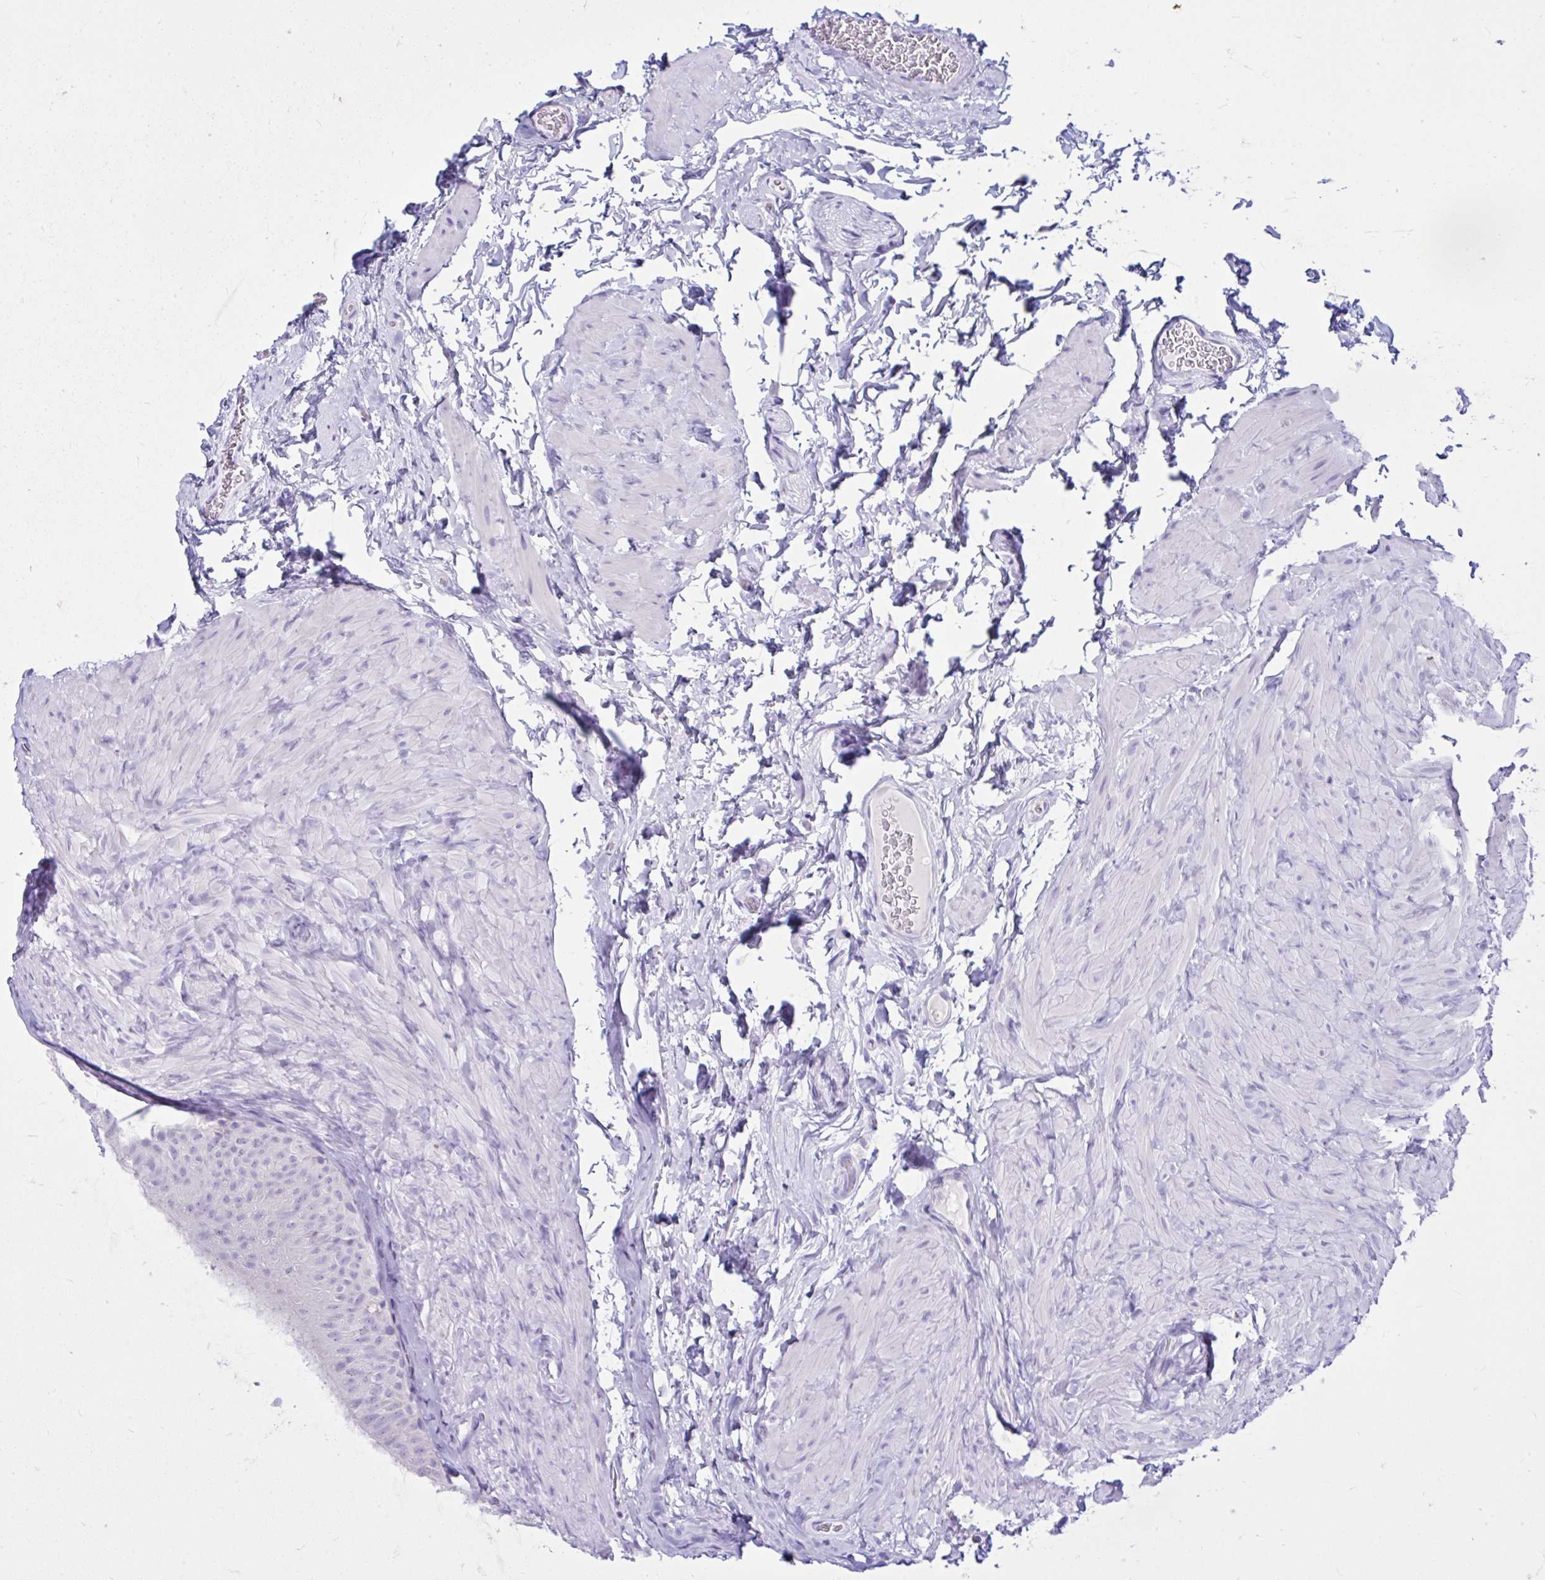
{"staining": {"intensity": "negative", "quantity": "none", "location": "none"}, "tissue": "epididymis", "cell_type": "Glandular cells", "image_type": "normal", "snomed": [{"axis": "morphology", "description": "Normal tissue, NOS"}, {"axis": "topography", "description": "Epididymis, spermatic cord, NOS"}, {"axis": "topography", "description": "Epididymis"}], "caption": "The immunohistochemistry image has no significant expression in glandular cells of epididymis.", "gene": "CYP19A1", "patient": {"sex": "male", "age": 31}}